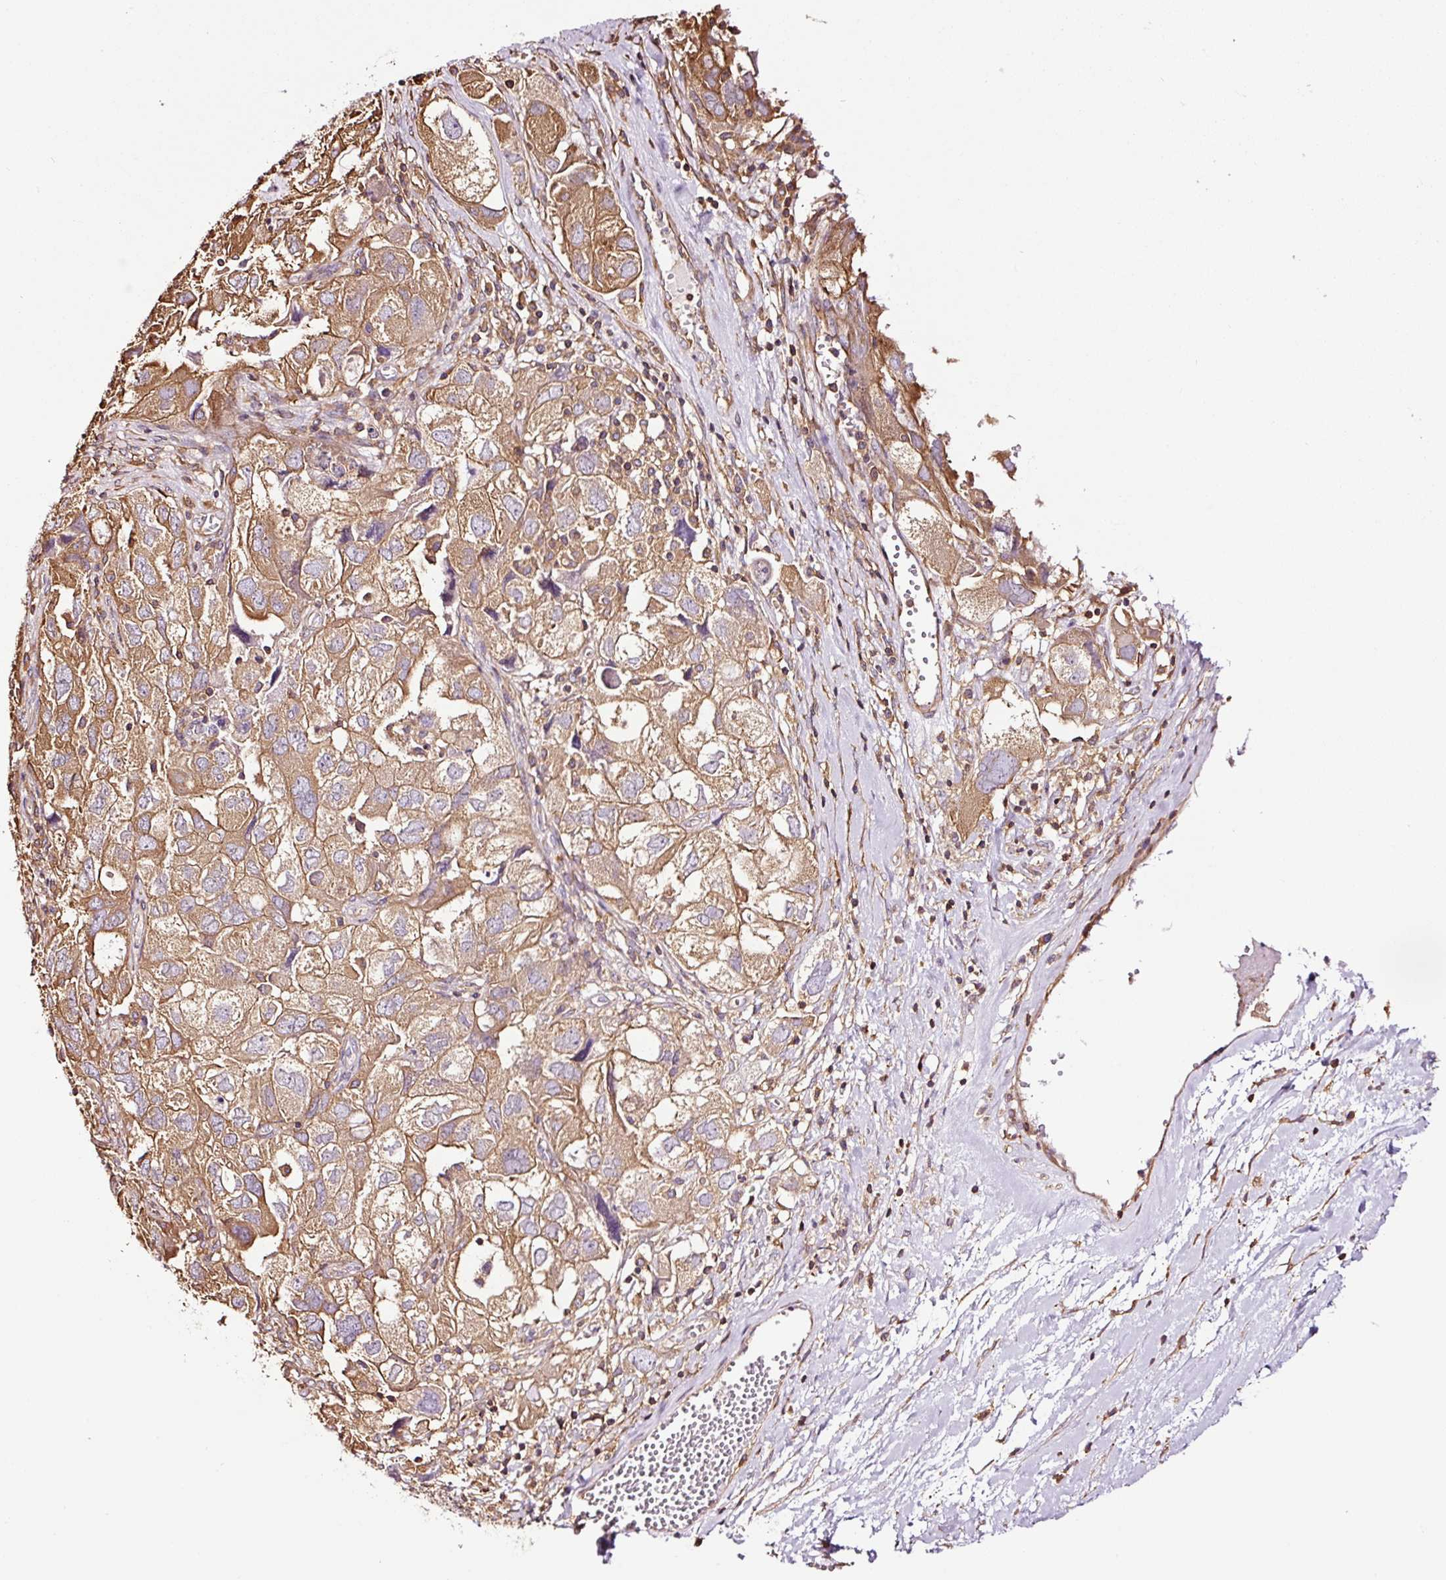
{"staining": {"intensity": "moderate", "quantity": ">75%", "location": "cytoplasmic/membranous"}, "tissue": "ovarian cancer", "cell_type": "Tumor cells", "image_type": "cancer", "snomed": [{"axis": "morphology", "description": "Carcinoma, NOS"}, {"axis": "morphology", "description": "Cystadenocarcinoma, serous, NOS"}, {"axis": "topography", "description": "Ovary"}], "caption": "Immunohistochemical staining of ovarian carcinoma displays moderate cytoplasmic/membranous protein expression in approximately >75% of tumor cells.", "gene": "METAP1", "patient": {"sex": "female", "age": 69}}